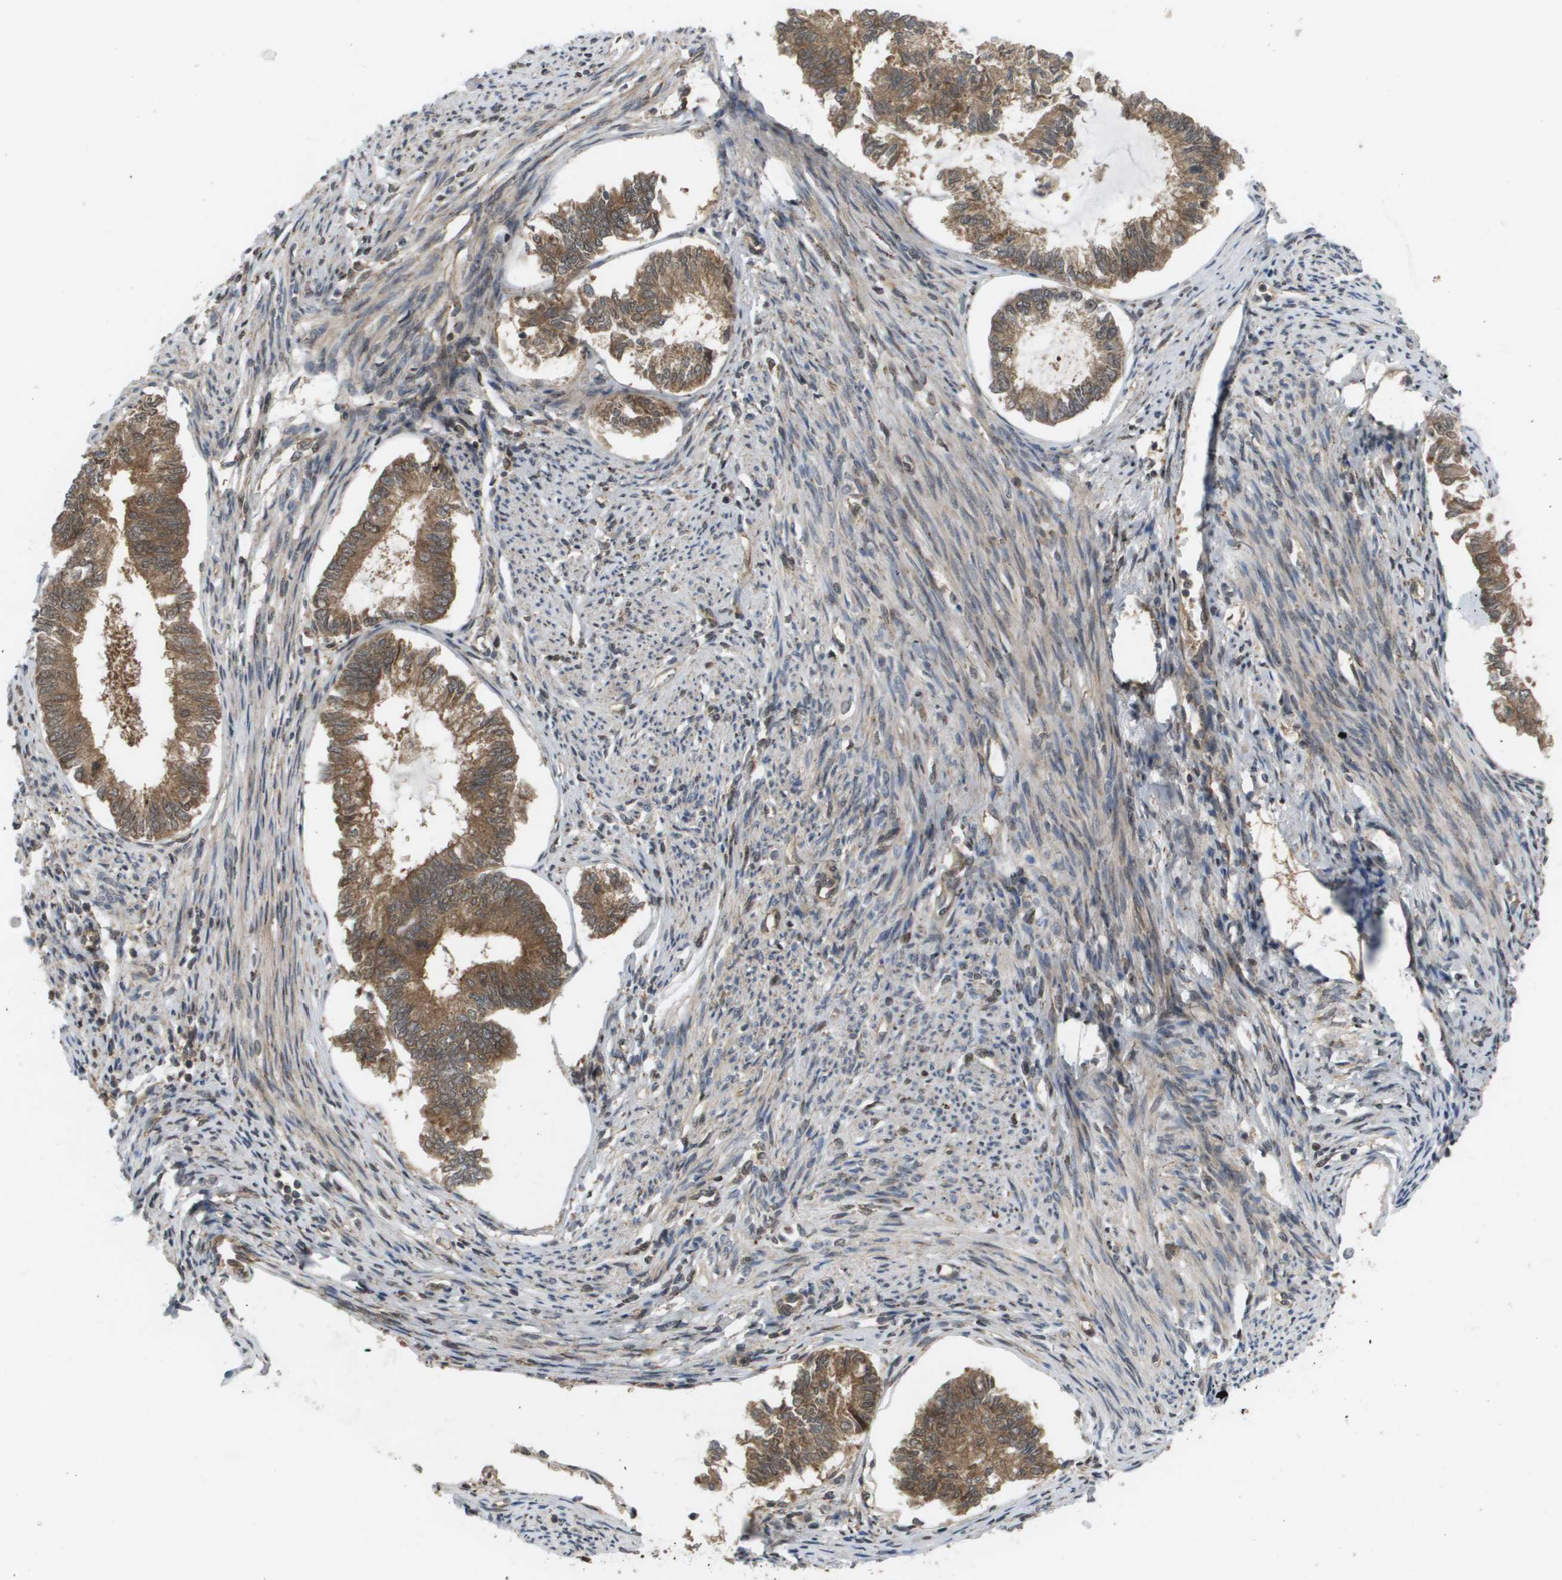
{"staining": {"intensity": "moderate", "quantity": ">75%", "location": "cytoplasmic/membranous"}, "tissue": "endometrial cancer", "cell_type": "Tumor cells", "image_type": "cancer", "snomed": [{"axis": "morphology", "description": "Adenocarcinoma, NOS"}, {"axis": "topography", "description": "Endometrium"}], "caption": "This photomicrograph reveals adenocarcinoma (endometrial) stained with IHC to label a protein in brown. The cytoplasmic/membranous of tumor cells show moderate positivity for the protein. Nuclei are counter-stained blue.", "gene": "CTPS2", "patient": {"sex": "female", "age": 86}}